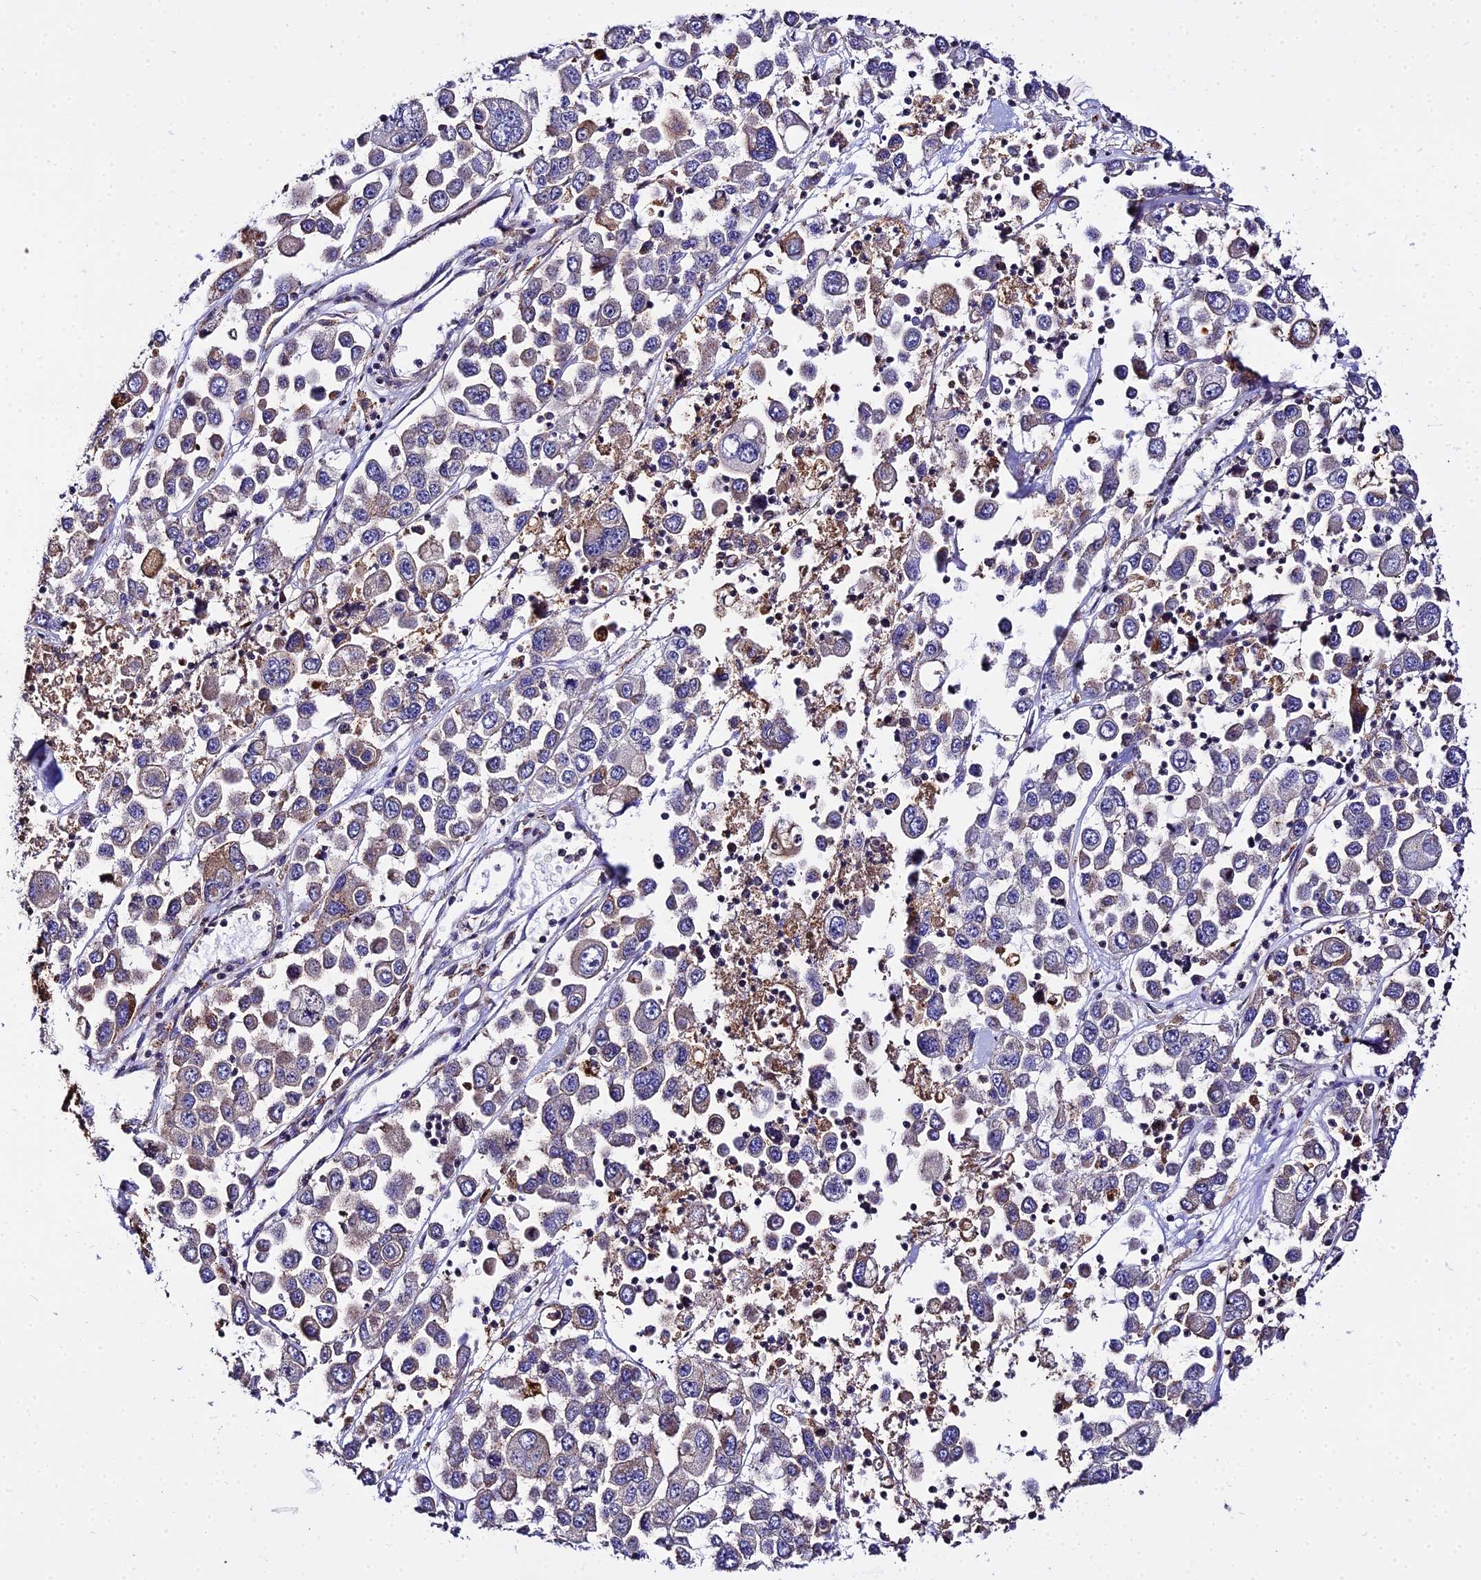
{"staining": {"intensity": "moderate", "quantity": "<25%", "location": "cytoplasmic/membranous"}, "tissue": "melanoma", "cell_type": "Tumor cells", "image_type": "cancer", "snomed": [{"axis": "morphology", "description": "Malignant melanoma, Metastatic site"}, {"axis": "topography", "description": "Lymph node"}], "caption": "This micrograph exhibits malignant melanoma (metastatic site) stained with IHC to label a protein in brown. The cytoplasmic/membranous of tumor cells show moderate positivity for the protein. Nuclei are counter-stained blue.", "gene": "PEX19", "patient": {"sex": "female", "age": 54}}